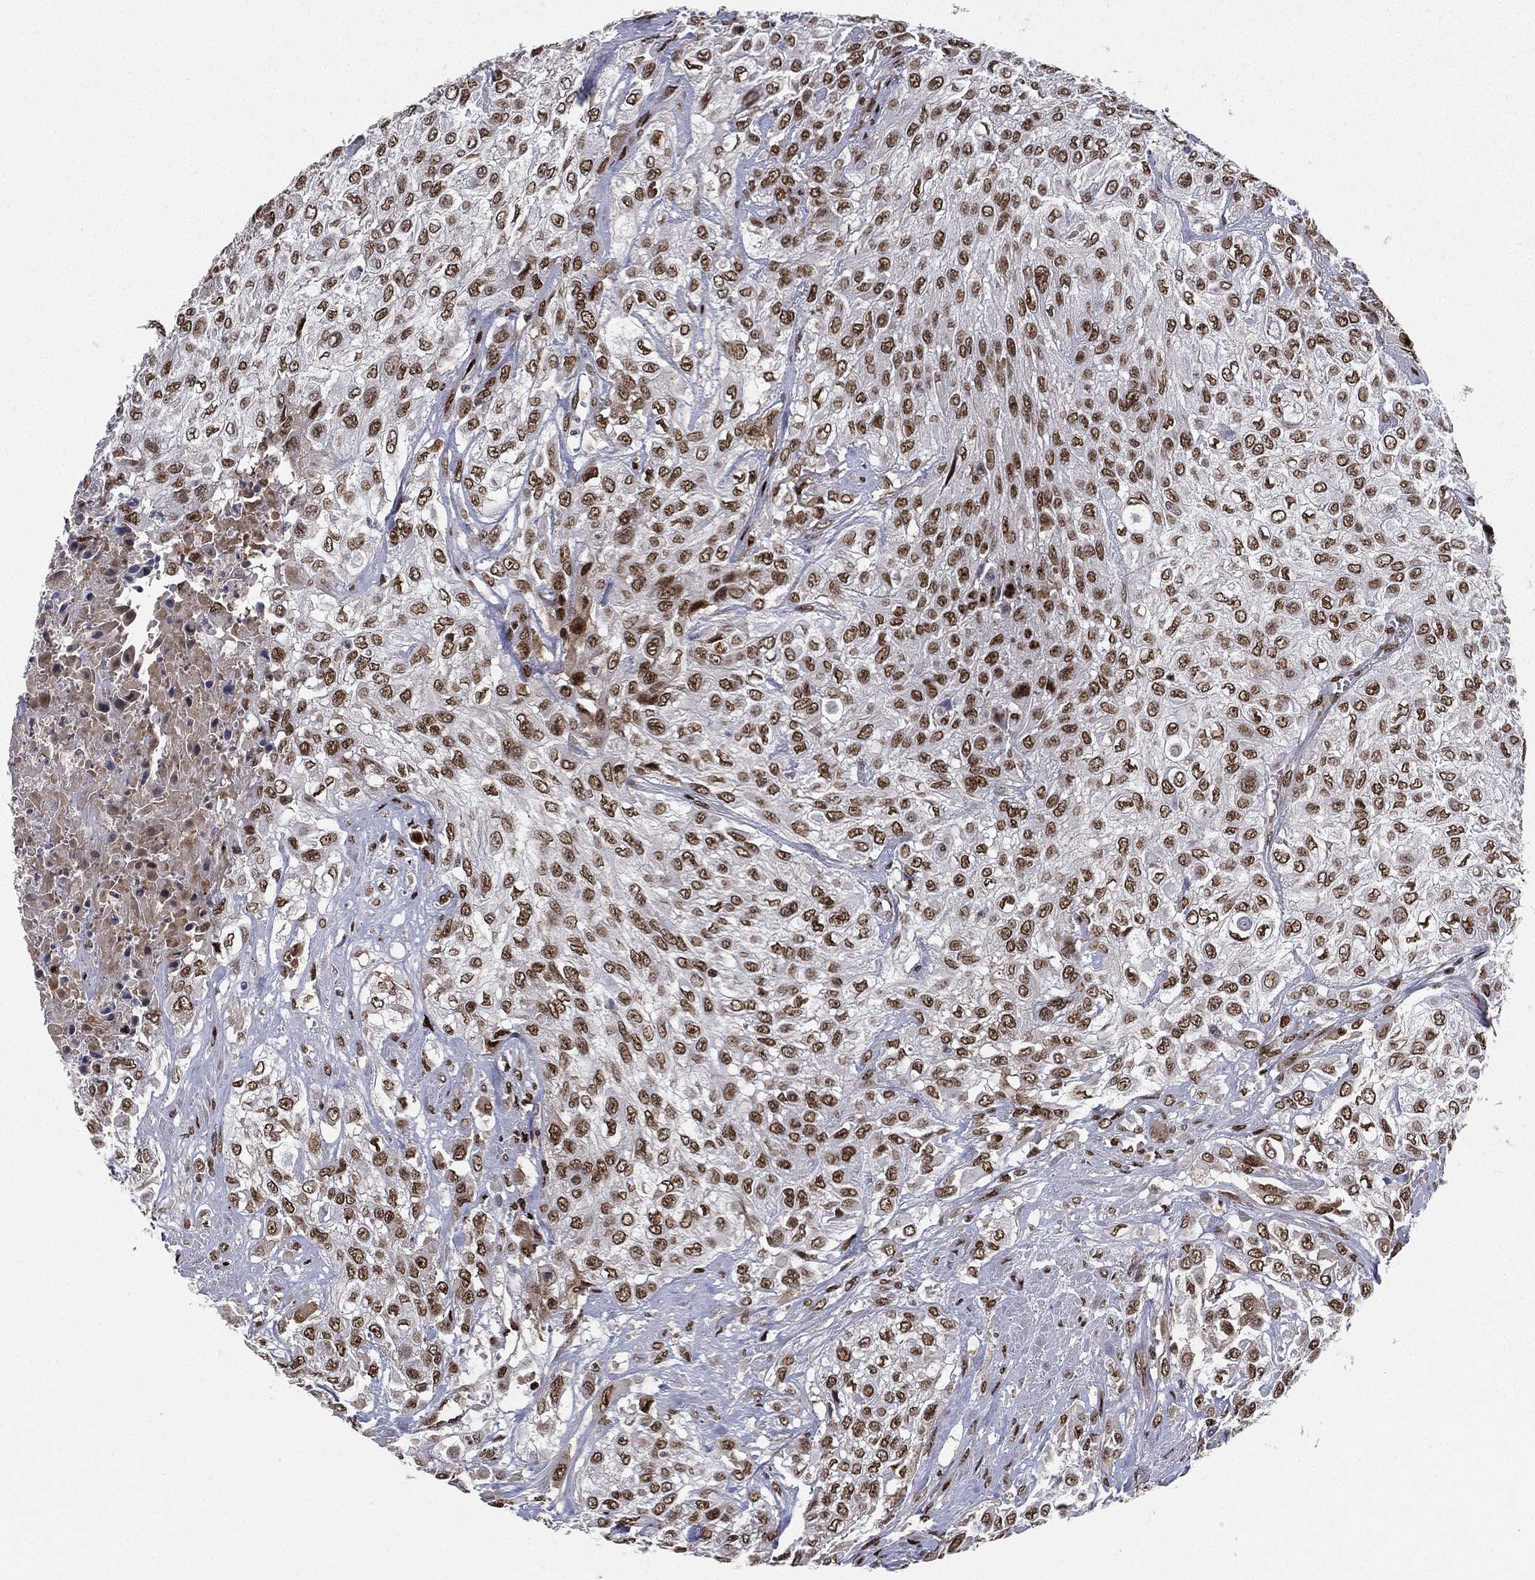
{"staining": {"intensity": "strong", "quantity": ">75%", "location": "nuclear"}, "tissue": "urothelial cancer", "cell_type": "Tumor cells", "image_type": "cancer", "snomed": [{"axis": "morphology", "description": "Urothelial carcinoma, High grade"}, {"axis": "topography", "description": "Urinary bladder"}], "caption": "IHC (DAB (3,3'-diaminobenzidine)) staining of human high-grade urothelial carcinoma shows strong nuclear protein positivity in approximately >75% of tumor cells.", "gene": "RTF1", "patient": {"sex": "male", "age": 57}}